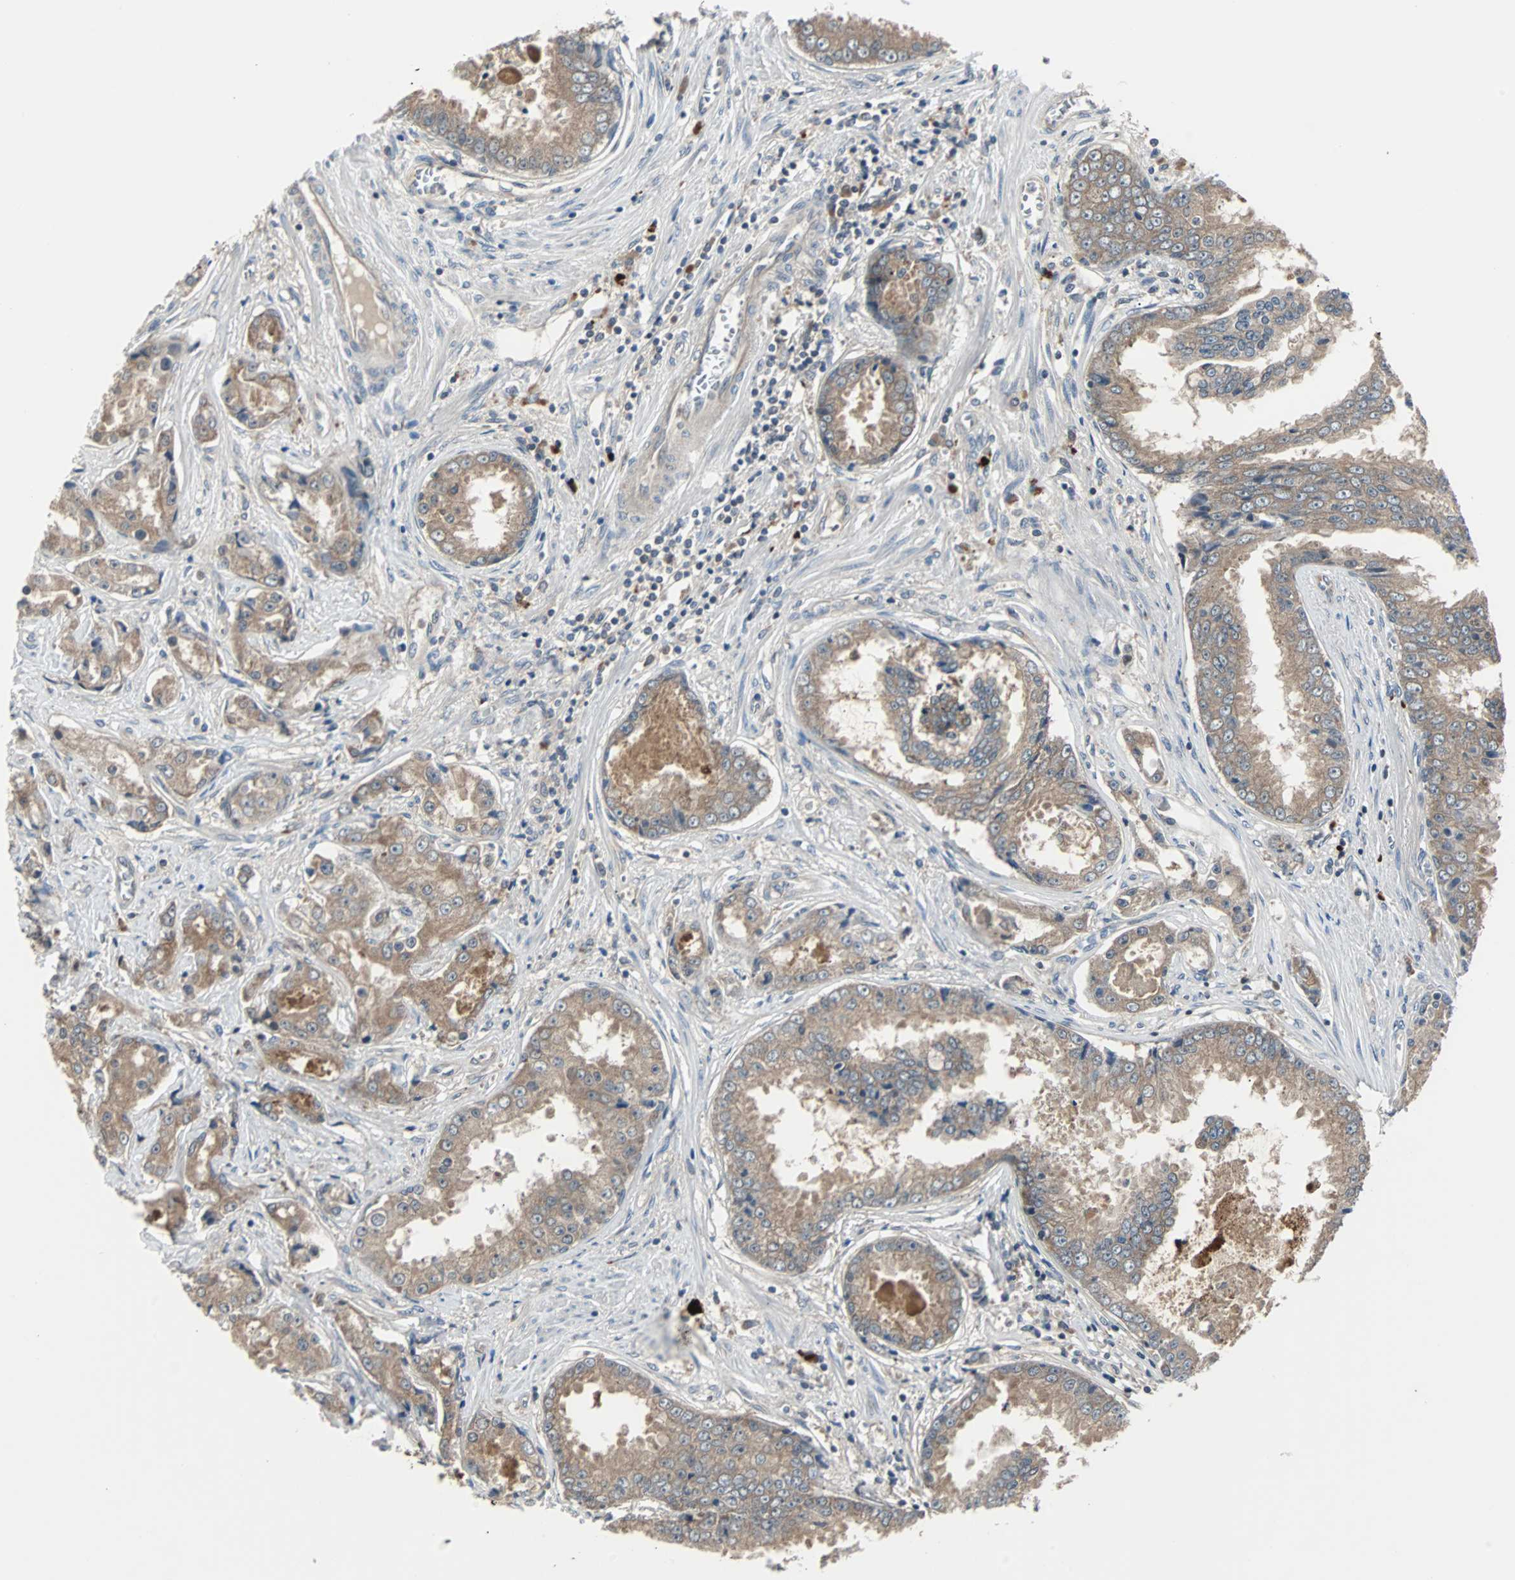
{"staining": {"intensity": "moderate", "quantity": ">75%", "location": "cytoplasmic/membranous"}, "tissue": "prostate cancer", "cell_type": "Tumor cells", "image_type": "cancer", "snomed": [{"axis": "morphology", "description": "Adenocarcinoma, High grade"}, {"axis": "topography", "description": "Prostate"}], "caption": "High-power microscopy captured an IHC micrograph of prostate high-grade adenocarcinoma, revealing moderate cytoplasmic/membranous positivity in approximately >75% of tumor cells.", "gene": "ARF1", "patient": {"sex": "male", "age": 73}}